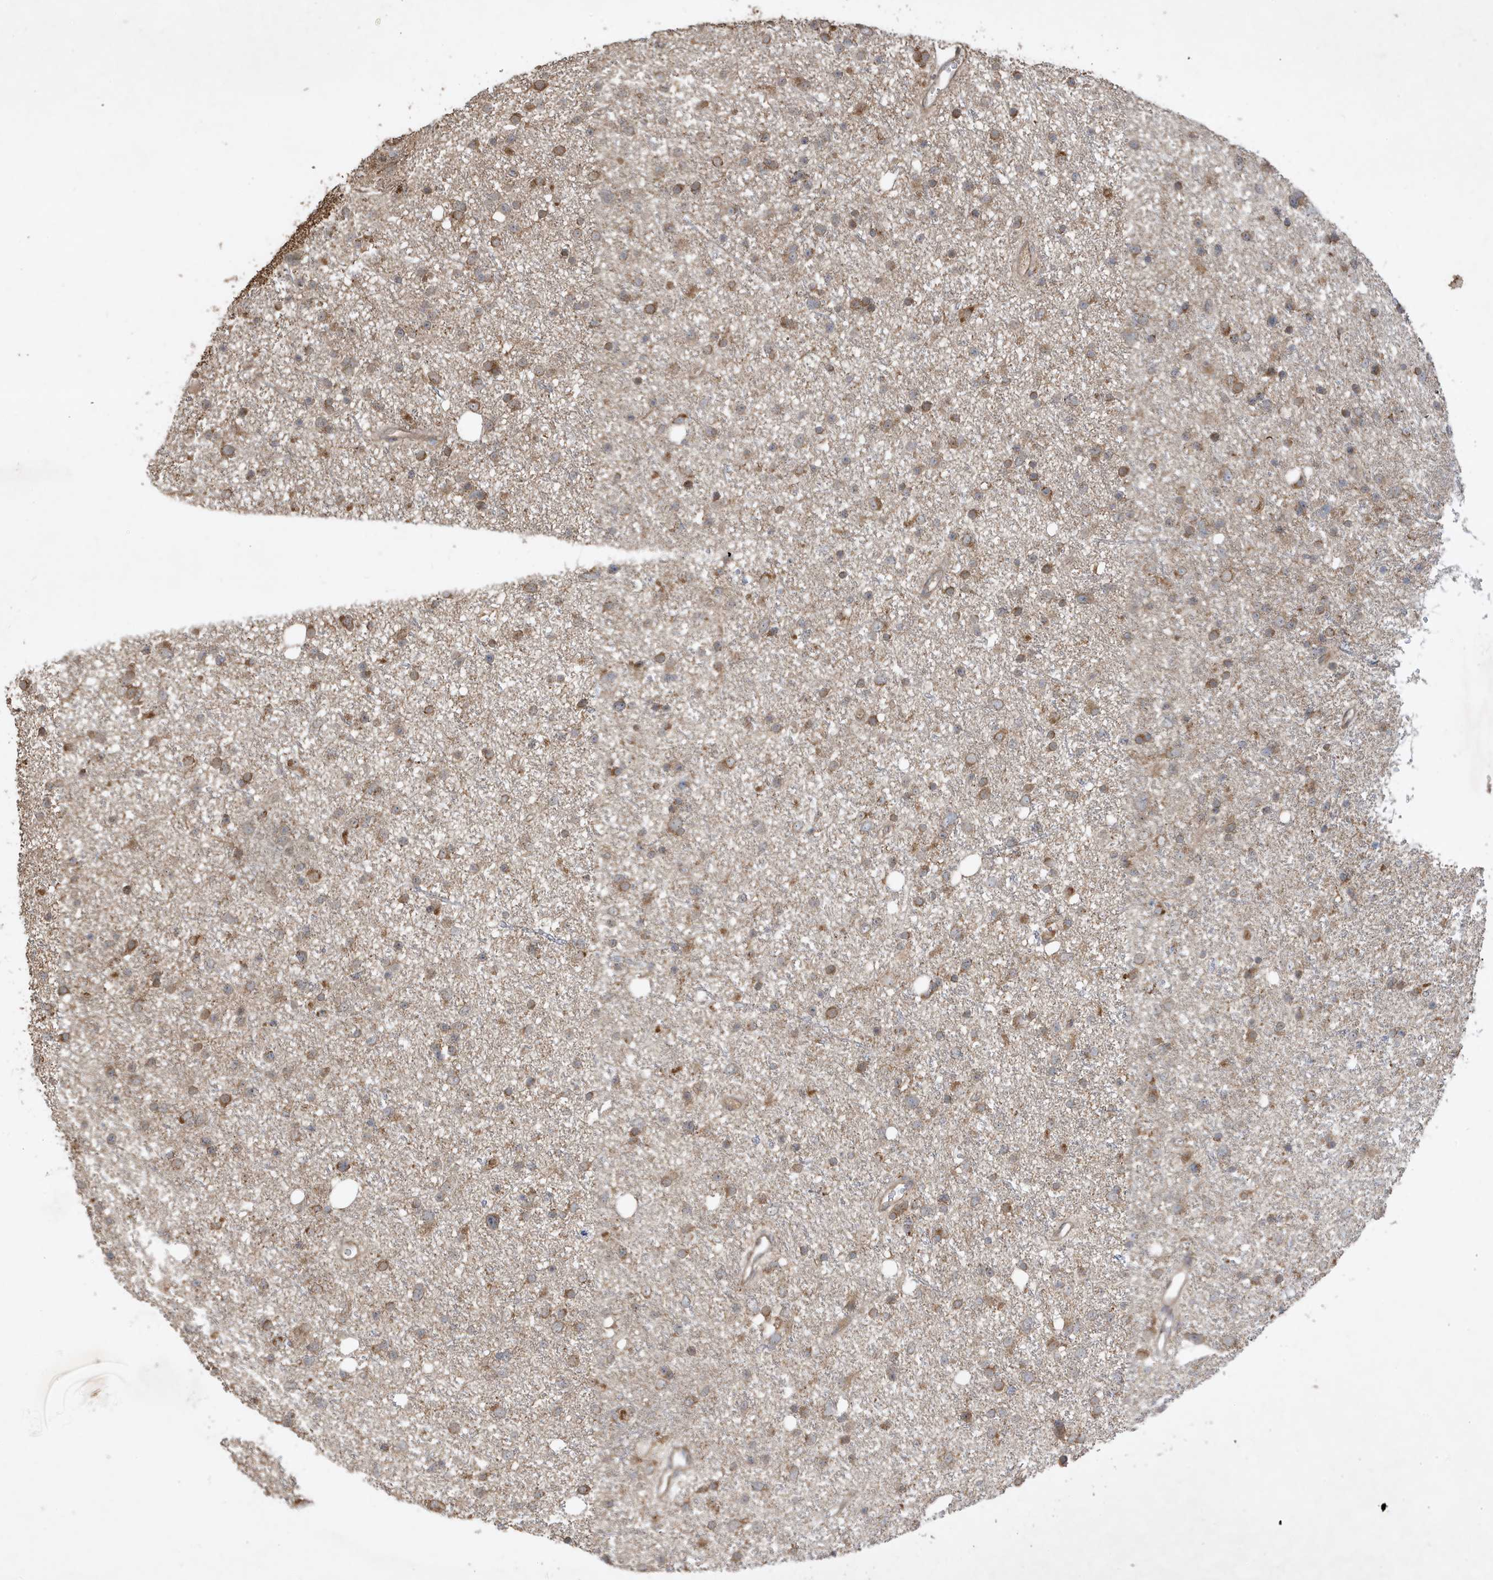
{"staining": {"intensity": "moderate", "quantity": "25%-75%", "location": "cytoplasmic/membranous"}, "tissue": "glioma", "cell_type": "Tumor cells", "image_type": "cancer", "snomed": [{"axis": "morphology", "description": "Glioma, malignant, Low grade"}, {"axis": "topography", "description": "Cerebral cortex"}], "caption": "Glioma was stained to show a protein in brown. There is medium levels of moderate cytoplasmic/membranous expression in about 25%-75% of tumor cells.", "gene": "PRRT3", "patient": {"sex": "female", "age": 39}}